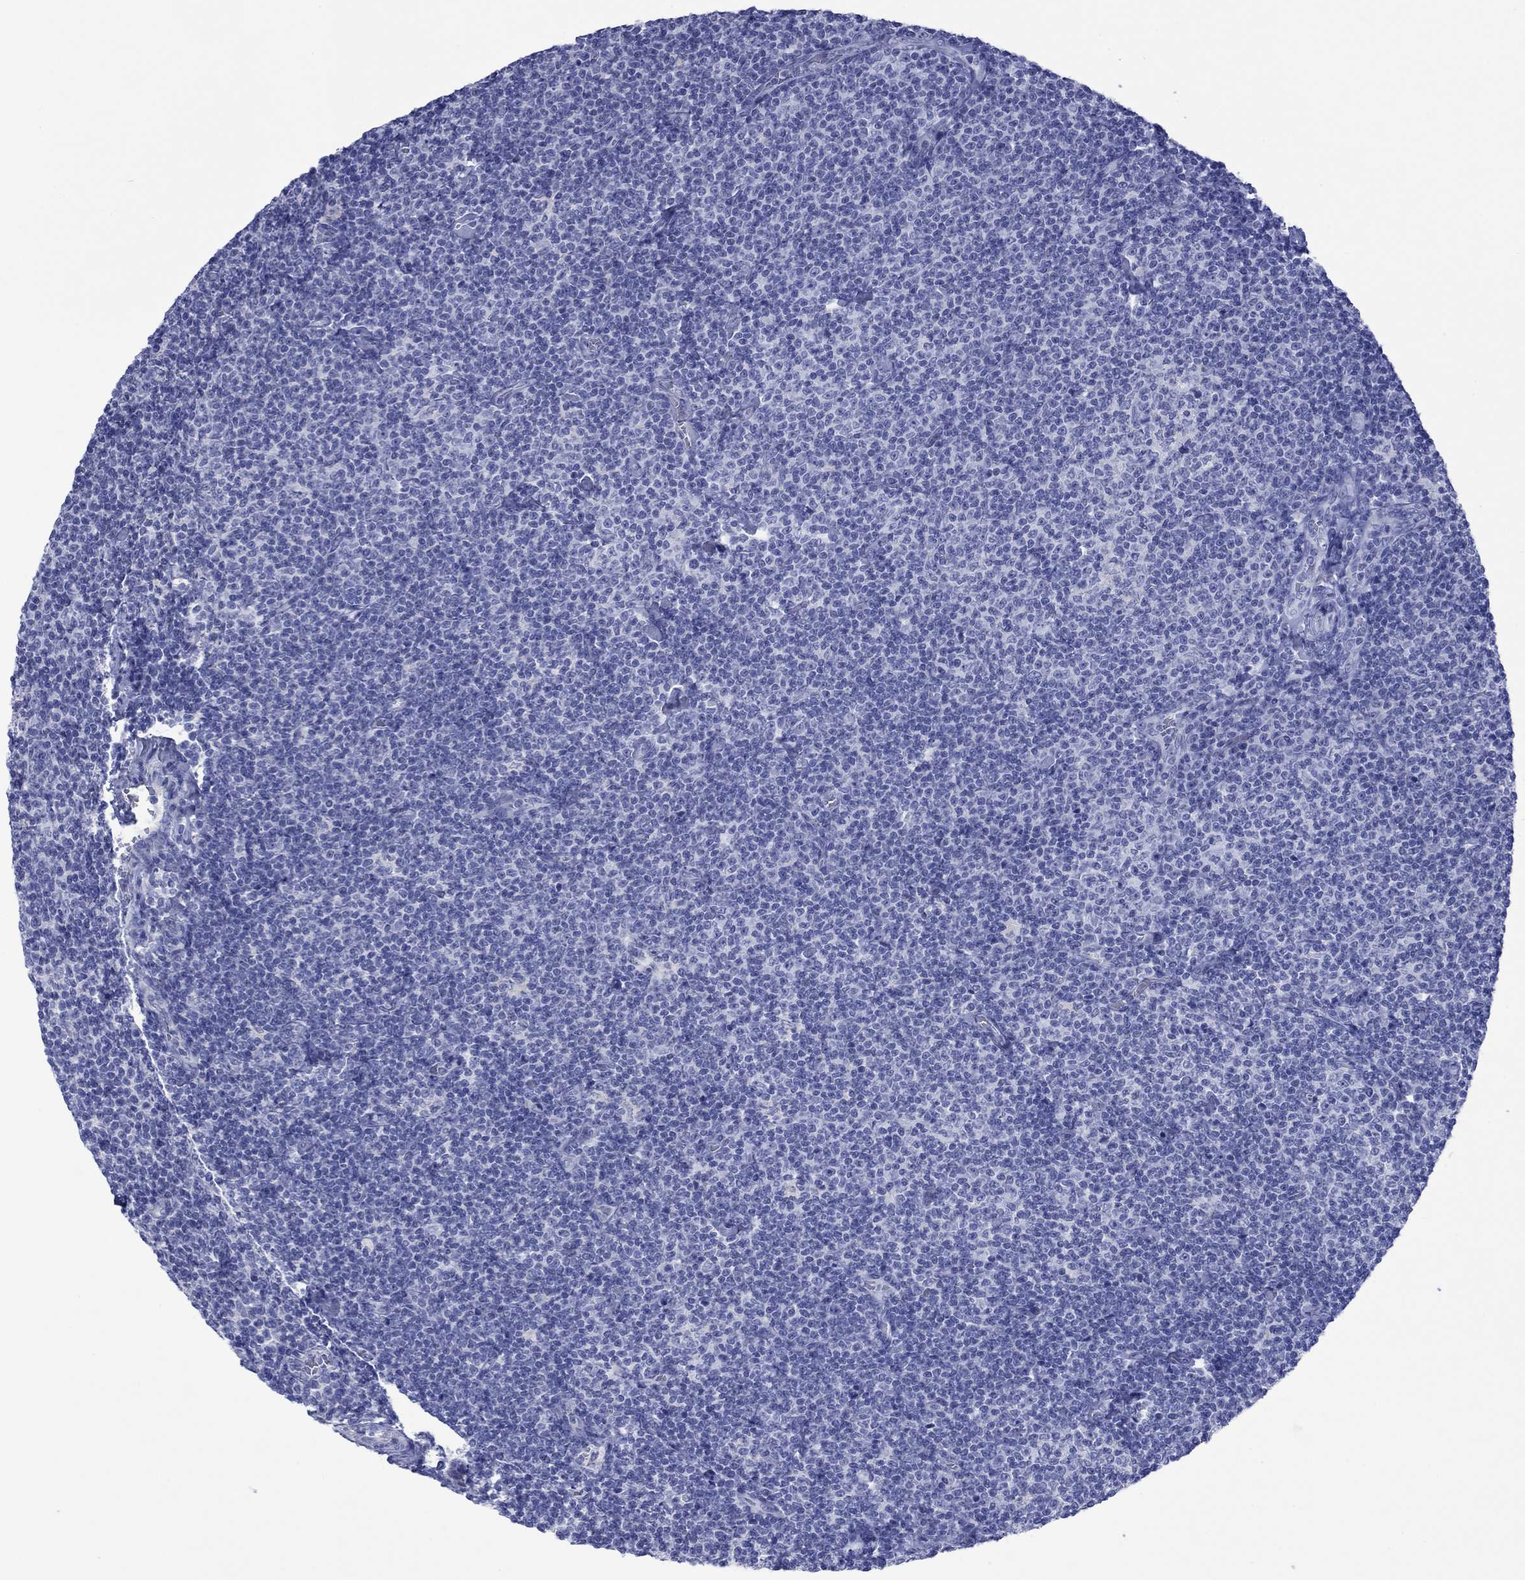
{"staining": {"intensity": "negative", "quantity": "none", "location": "none"}, "tissue": "lymphoma", "cell_type": "Tumor cells", "image_type": "cancer", "snomed": [{"axis": "morphology", "description": "Malignant lymphoma, non-Hodgkin's type, Low grade"}, {"axis": "topography", "description": "Lymph node"}], "caption": "DAB (3,3'-diaminobenzidine) immunohistochemical staining of lymphoma shows no significant positivity in tumor cells.", "gene": "MLANA", "patient": {"sex": "male", "age": 81}}